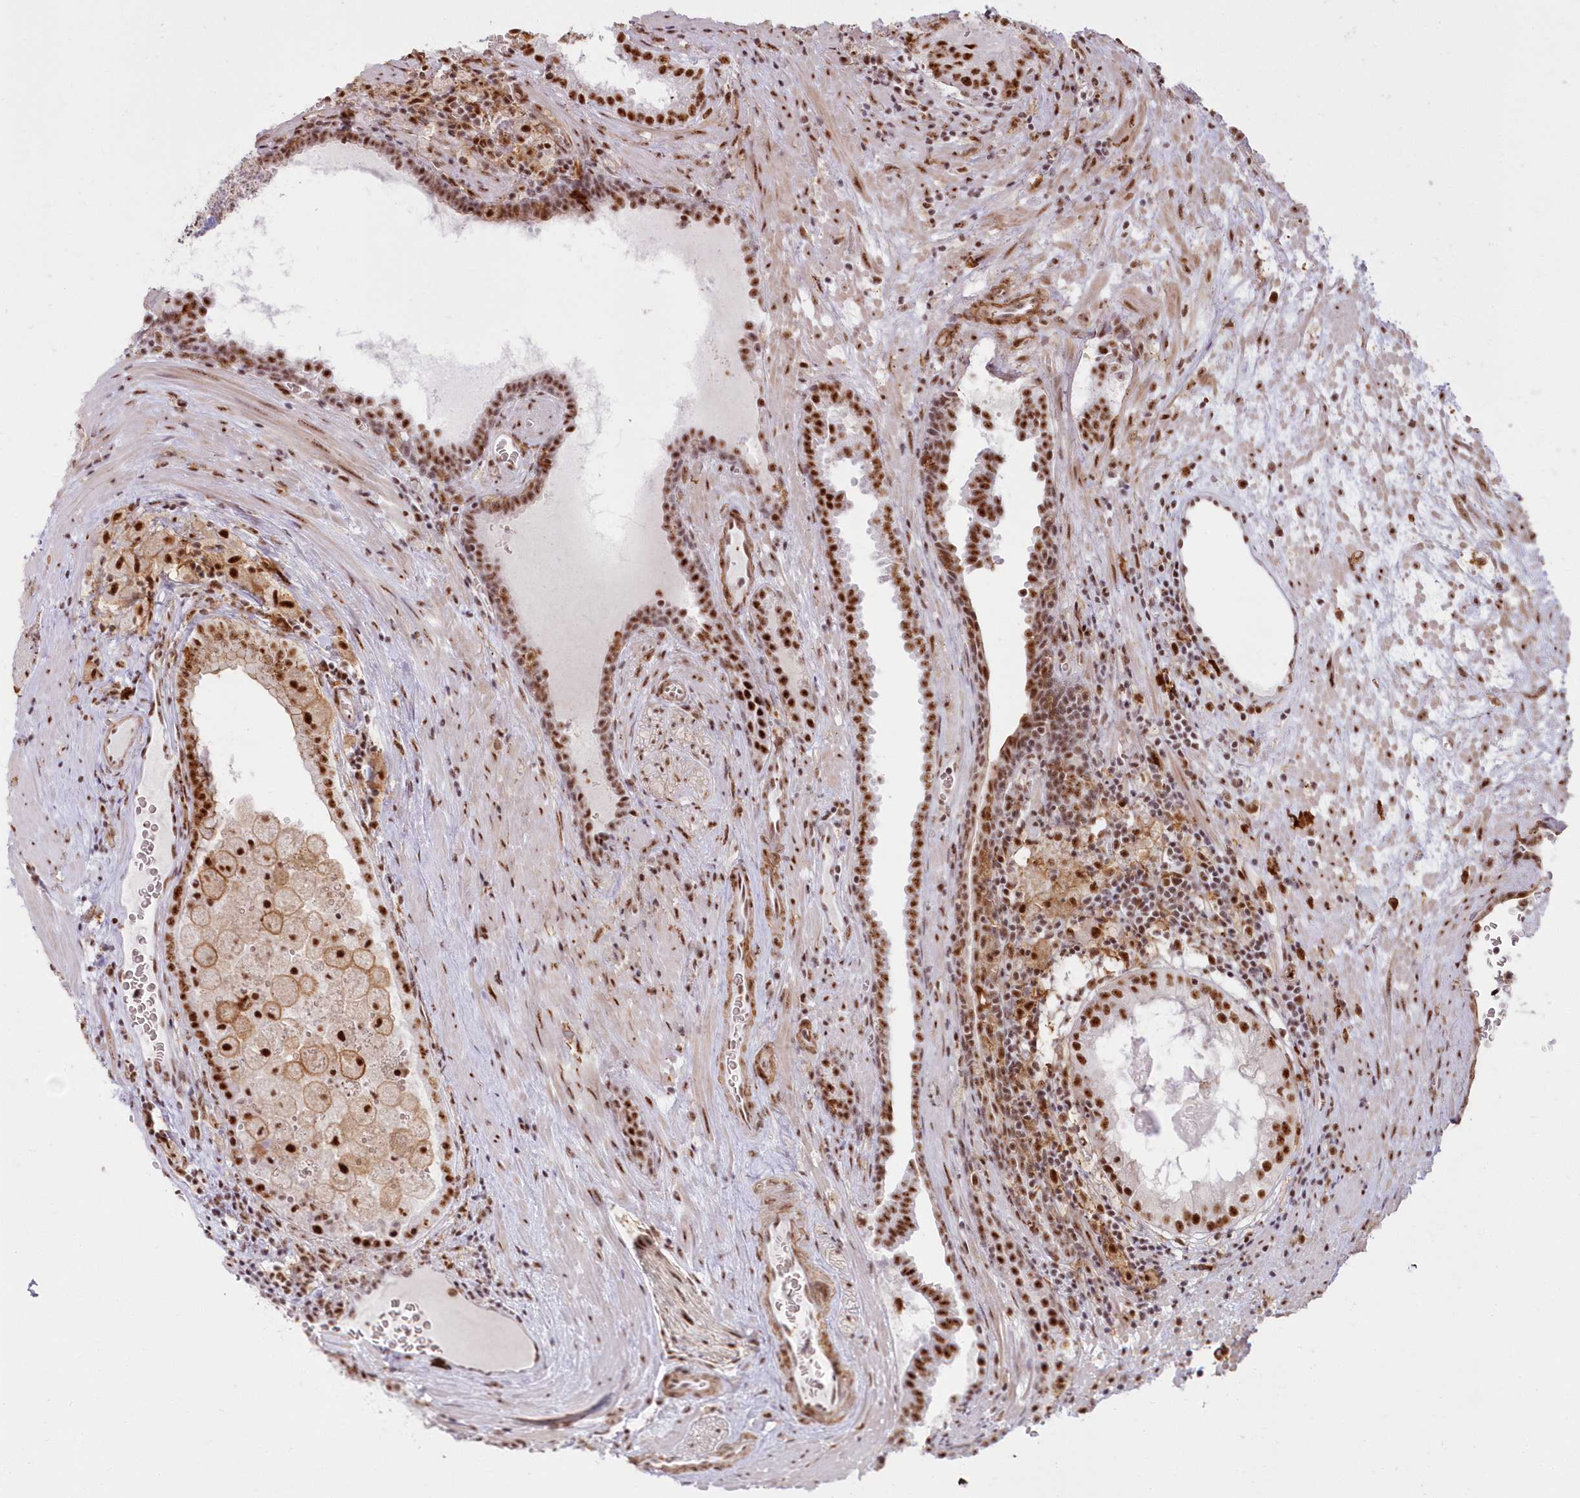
{"staining": {"intensity": "strong", "quantity": ">75%", "location": "nuclear"}, "tissue": "prostate cancer", "cell_type": "Tumor cells", "image_type": "cancer", "snomed": [{"axis": "morphology", "description": "Adenocarcinoma, High grade"}, {"axis": "topography", "description": "Prostate"}], "caption": "A histopathology image of adenocarcinoma (high-grade) (prostate) stained for a protein demonstrates strong nuclear brown staining in tumor cells.", "gene": "DDX46", "patient": {"sex": "male", "age": 68}}